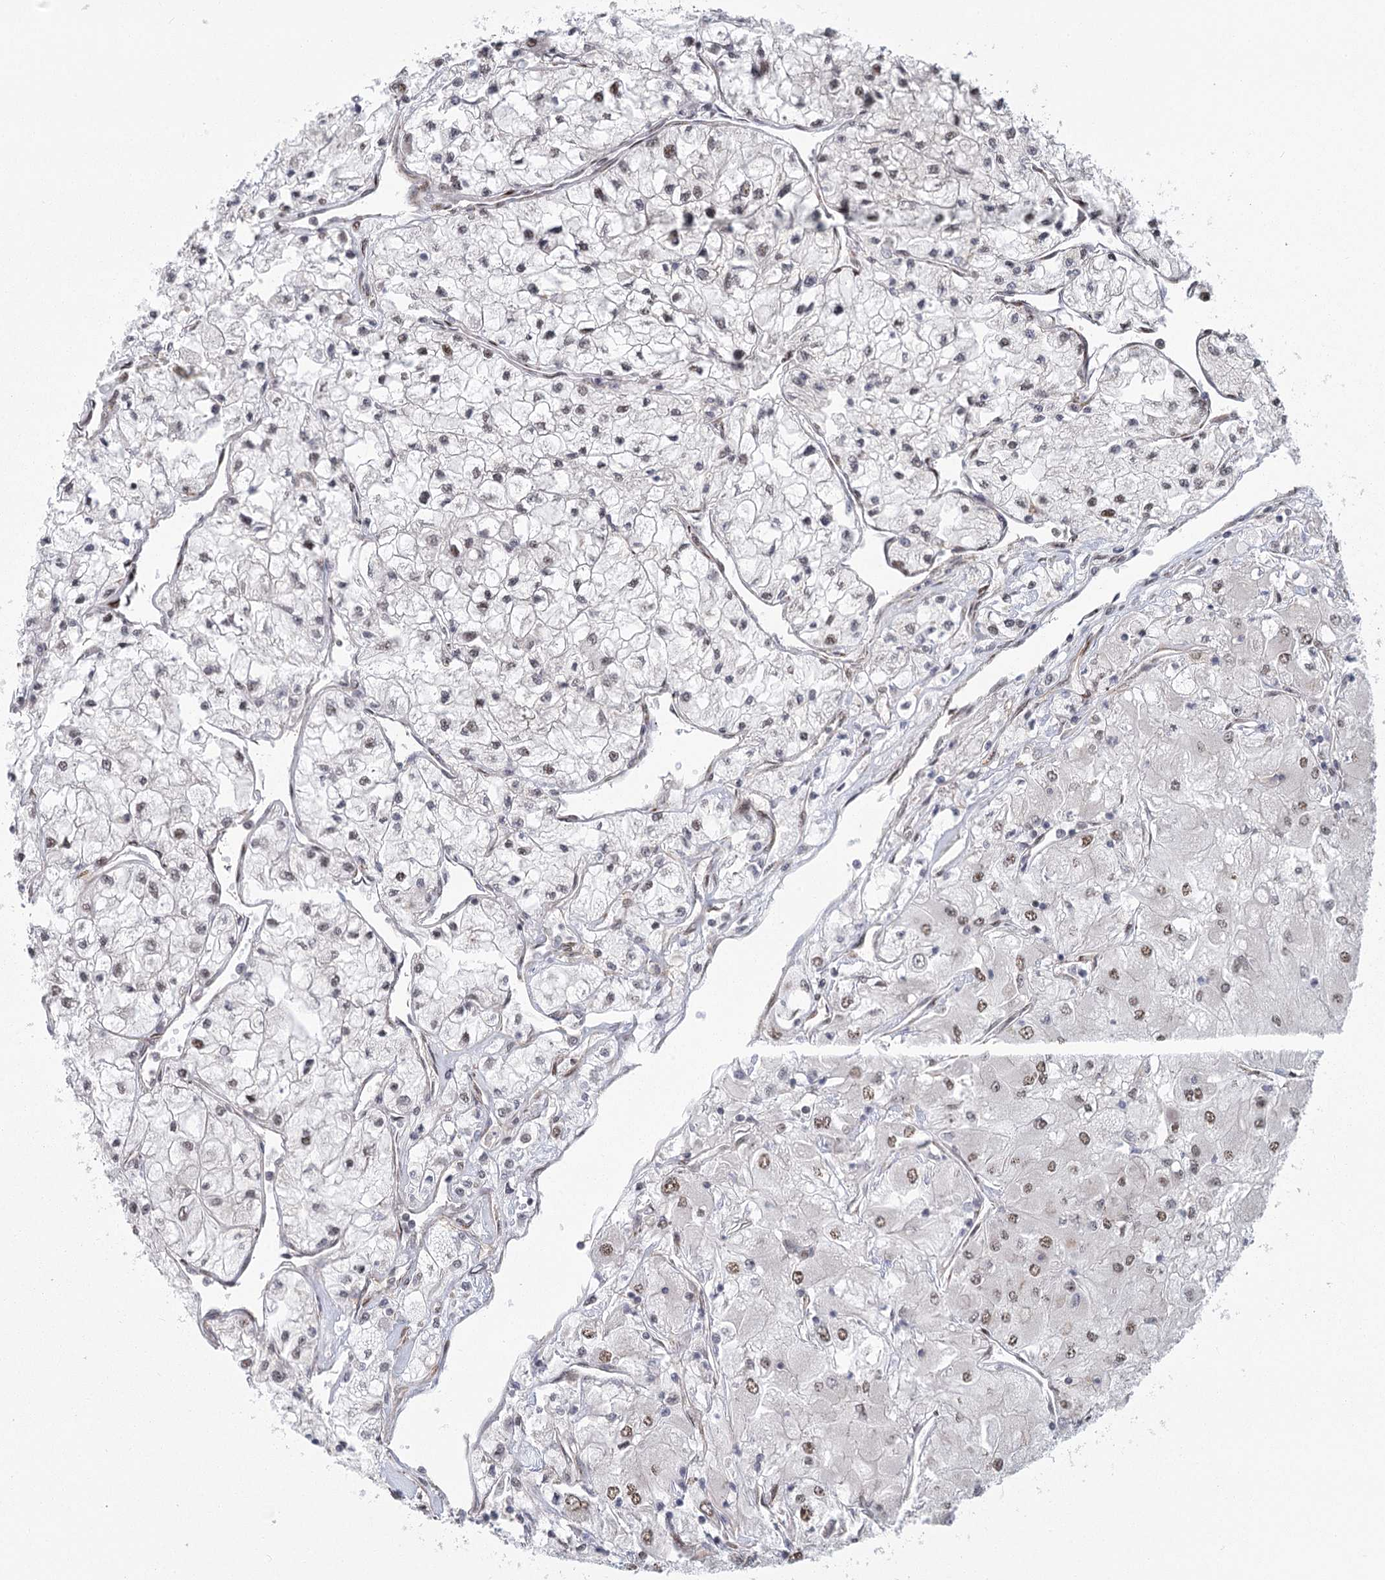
{"staining": {"intensity": "weak", "quantity": "25%-75%", "location": "nuclear"}, "tissue": "renal cancer", "cell_type": "Tumor cells", "image_type": "cancer", "snomed": [{"axis": "morphology", "description": "Adenocarcinoma, NOS"}, {"axis": "topography", "description": "Kidney"}], "caption": "Weak nuclear positivity is seen in approximately 25%-75% of tumor cells in renal adenocarcinoma.", "gene": "PARM1", "patient": {"sex": "male", "age": 80}}